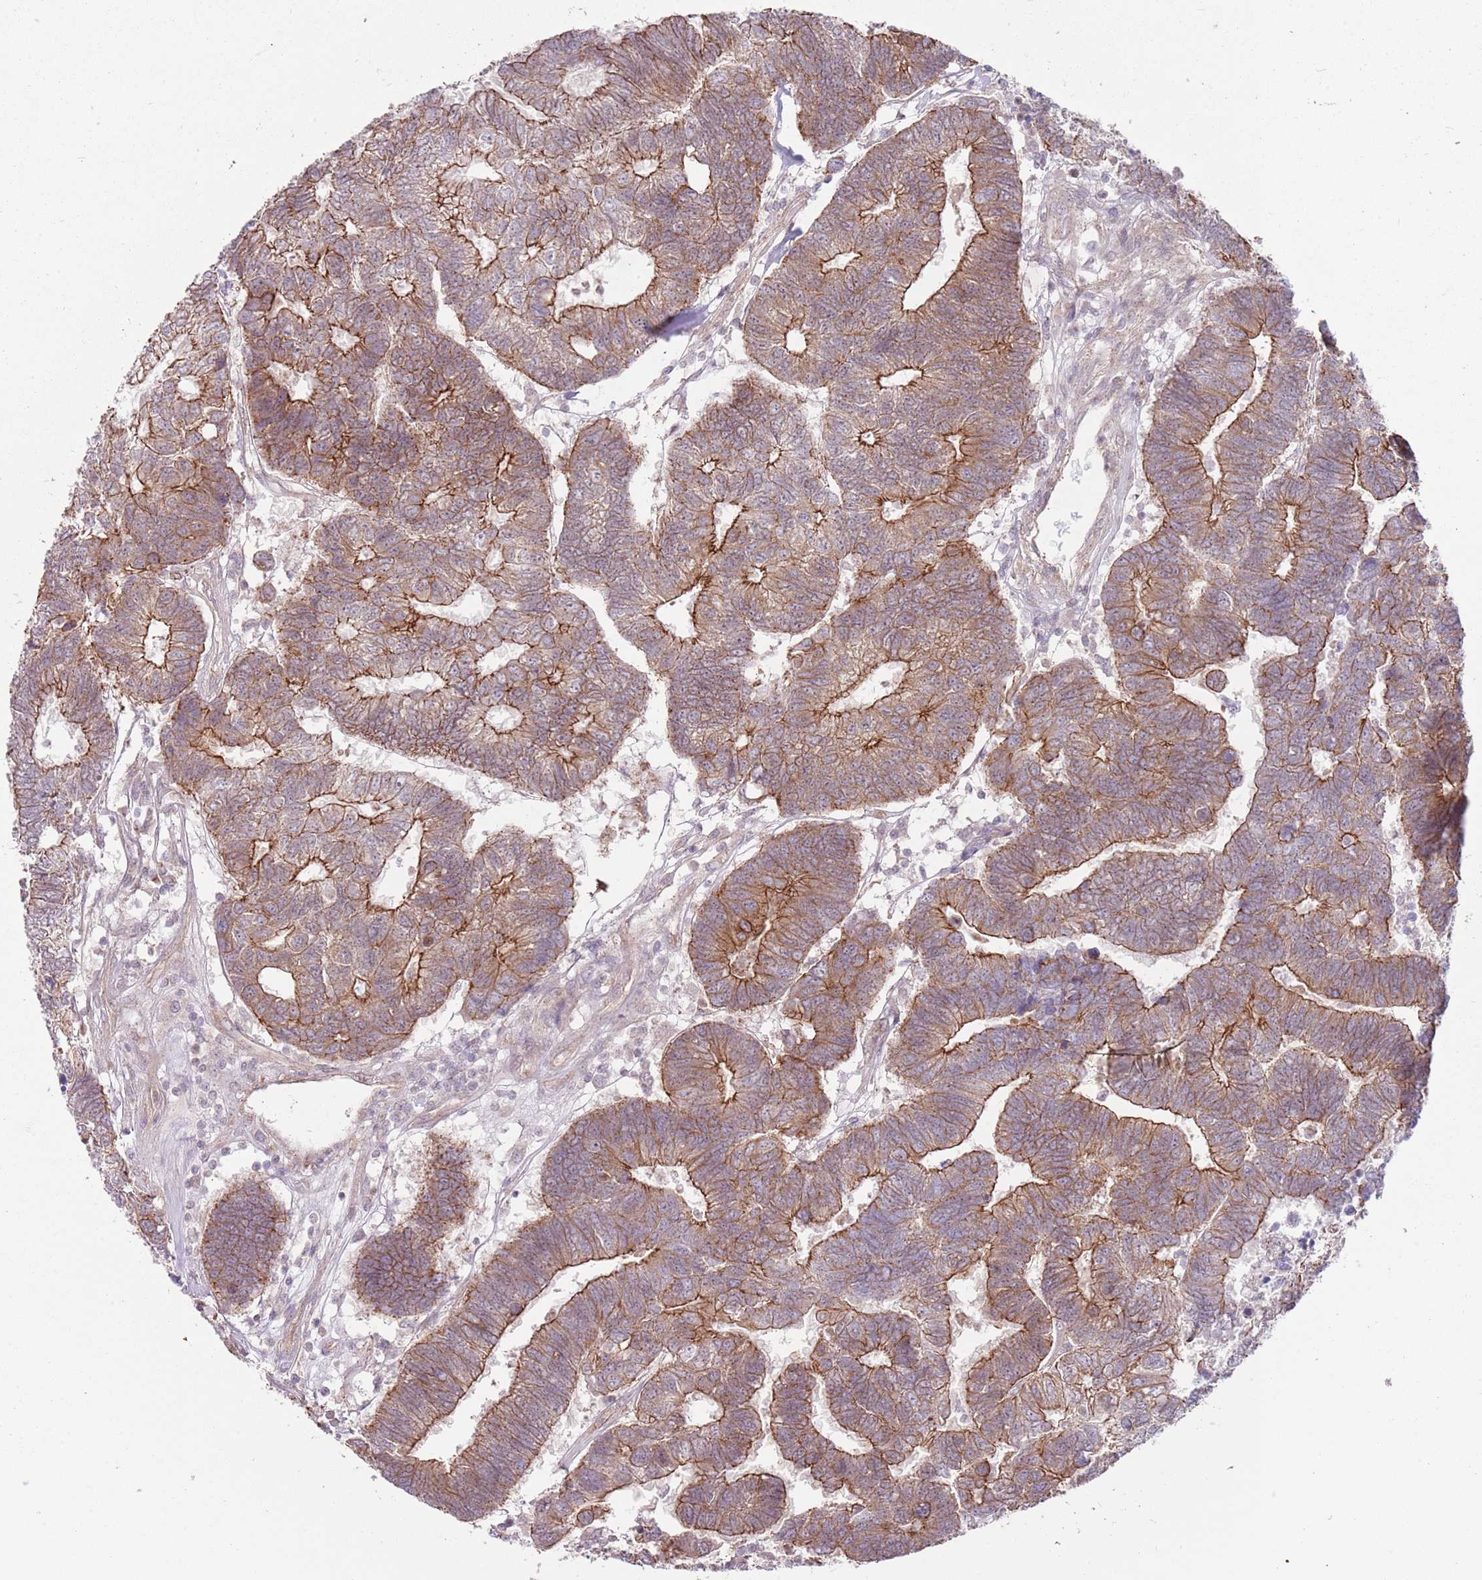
{"staining": {"intensity": "moderate", "quantity": ">75%", "location": "cytoplasmic/membranous"}, "tissue": "colorectal cancer", "cell_type": "Tumor cells", "image_type": "cancer", "snomed": [{"axis": "morphology", "description": "Adenocarcinoma, NOS"}, {"axis": "topography", "description": "Colon"}], "caption": "Colorectal cancer (adenocarcinoma) tissue shows moderate cytoplasmic/membranous expression in approximately >75% of tumor cells, visualized by immunohistochemistry.", "gene": "SPATA31D1", "patient": {"sex": "female", "age": 48}}